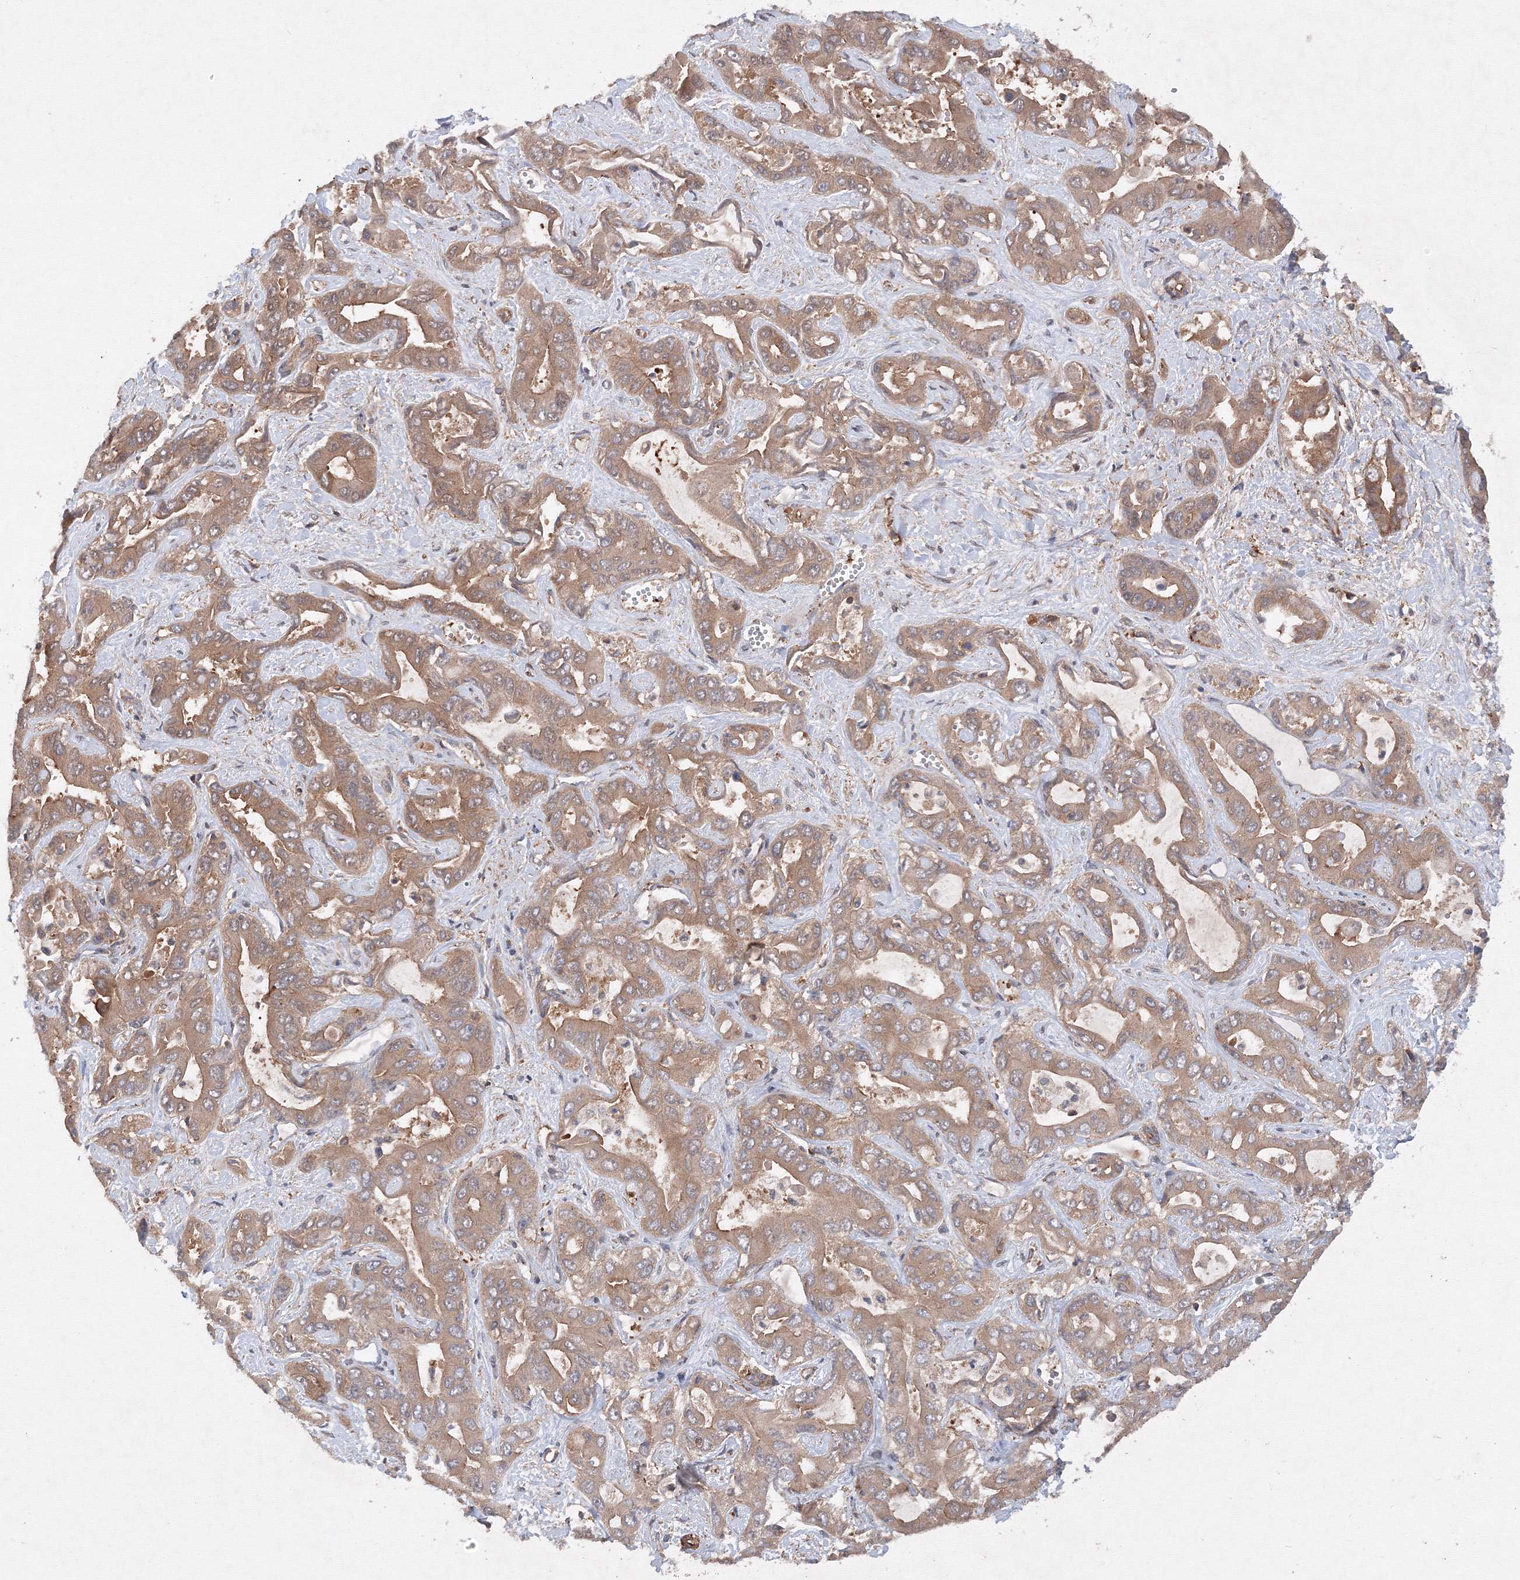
{"staining": {"intensity": "moderate", "quantity": ">75%", "location": "cytoplasmic/membranous"}, "tissue": "liver cancer", "cell_type": "Tumor cells", "image_type": "cancer", "snomed": [{"axis": "morphology", "description": "Cholangiocarcinoma"}, {"axis": "topography", "description": "Liver"}], "caption": "Immunohistochemistry of liver cancer (cholangiocarcinoma) demonstrates medium levels of moderate cytoplasmic/membranous staining in approximately >75% of tumor cells.", "gene": "DCTD", "patient": {"sex": "female", "age": 52}}